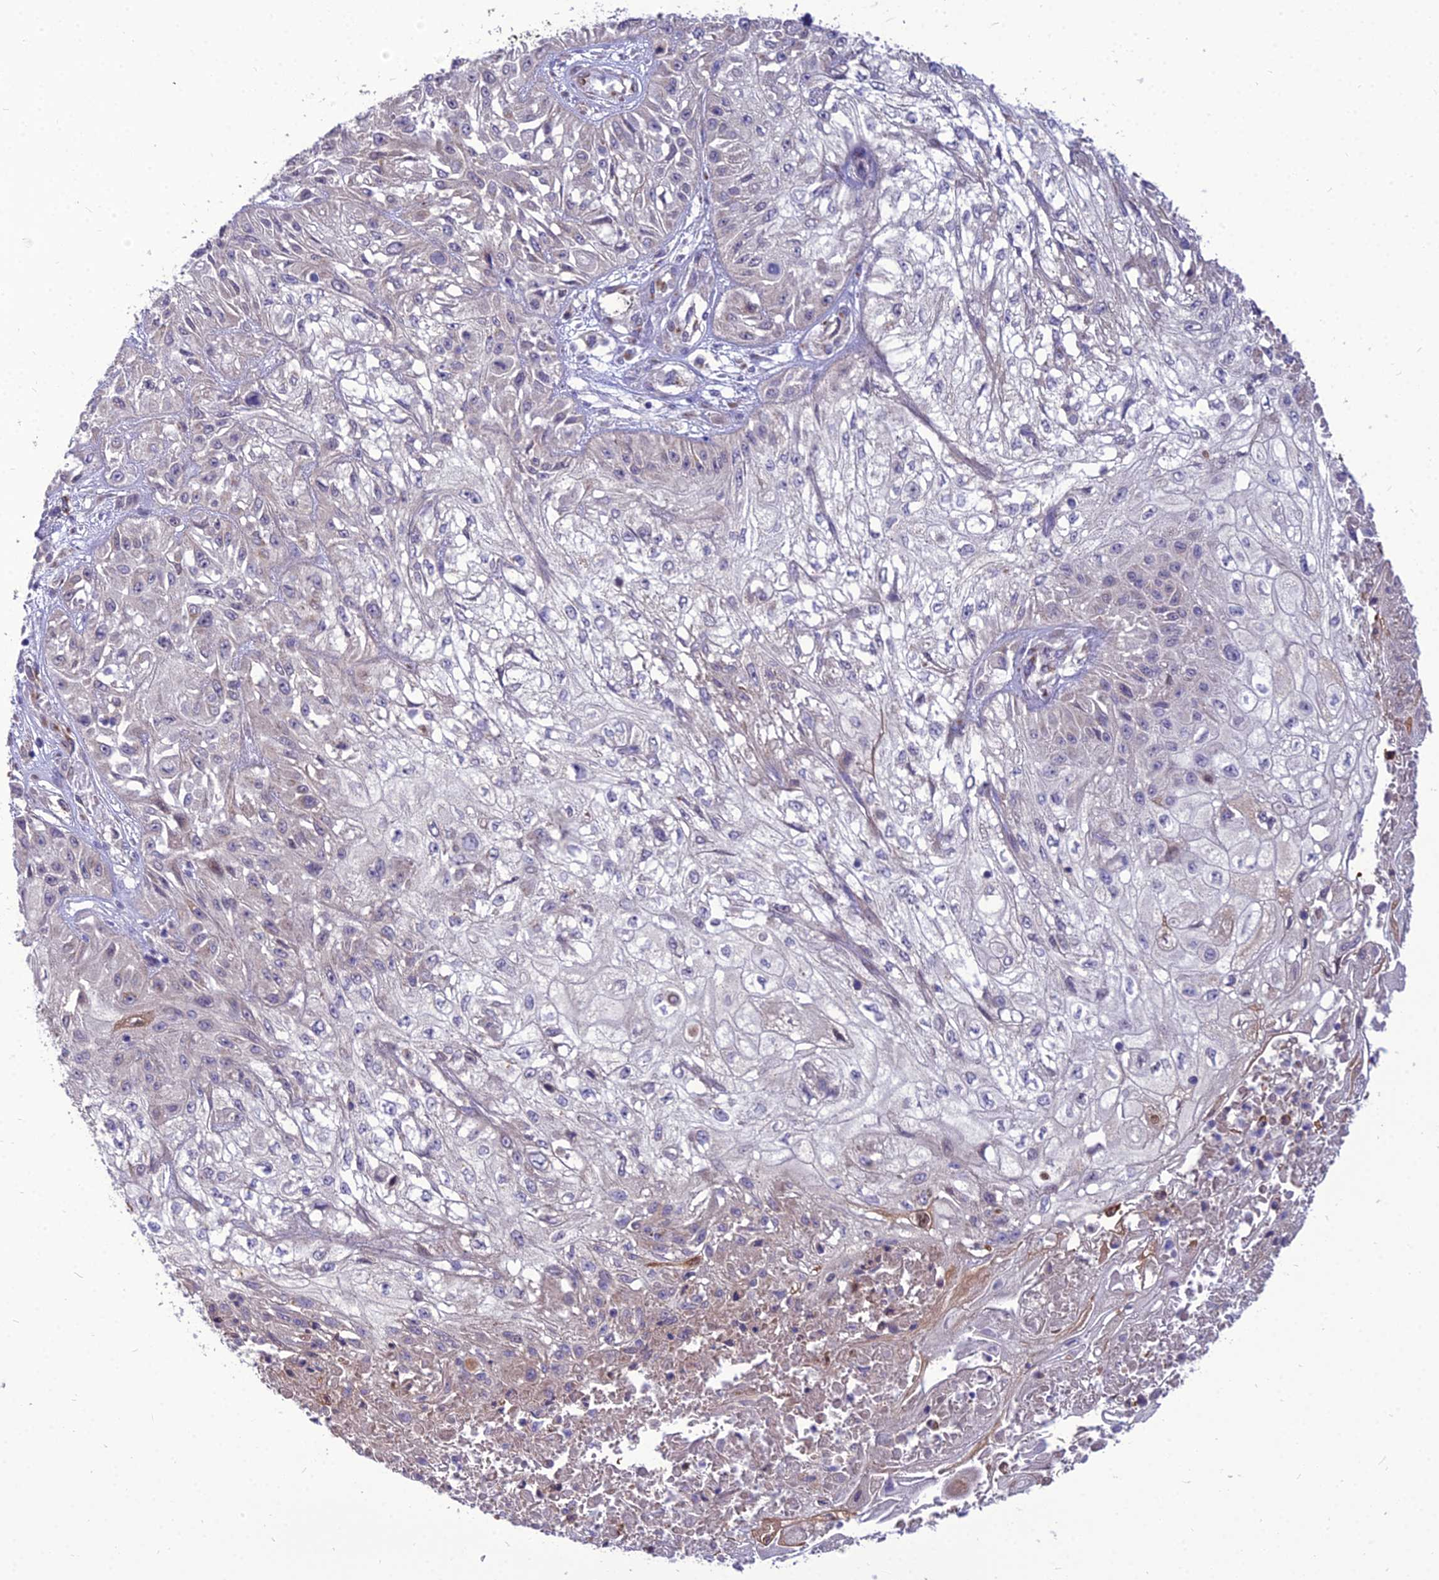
{"staining": {"intensity": "negative", "quantity": "none", "location": "none"}, "tissue": "skin cancer", "cell_type": "Tumor cells", "image_type": "cancer", "snomed": [{"axis": "morphology", "description": "Squamous cell carcinoma, NOS"}, {"axis": "morphology", "description": "Squamous cell carcinoma, metastatic, NOS"}, {"axis": "topography", "description": "Skin"}, {"axis": "topography", "description": "Lymph node"}], "caption": "IHC histopathology image of neoplastic tissue: human squamous cell carcinoma (skin) stained with DAB (3,3'-diaminobenzidine) demonstrates no significant protein expression in tumor cells.", "gene": "SPRYD7", "patient": {"sex": "male", "age": 75}}